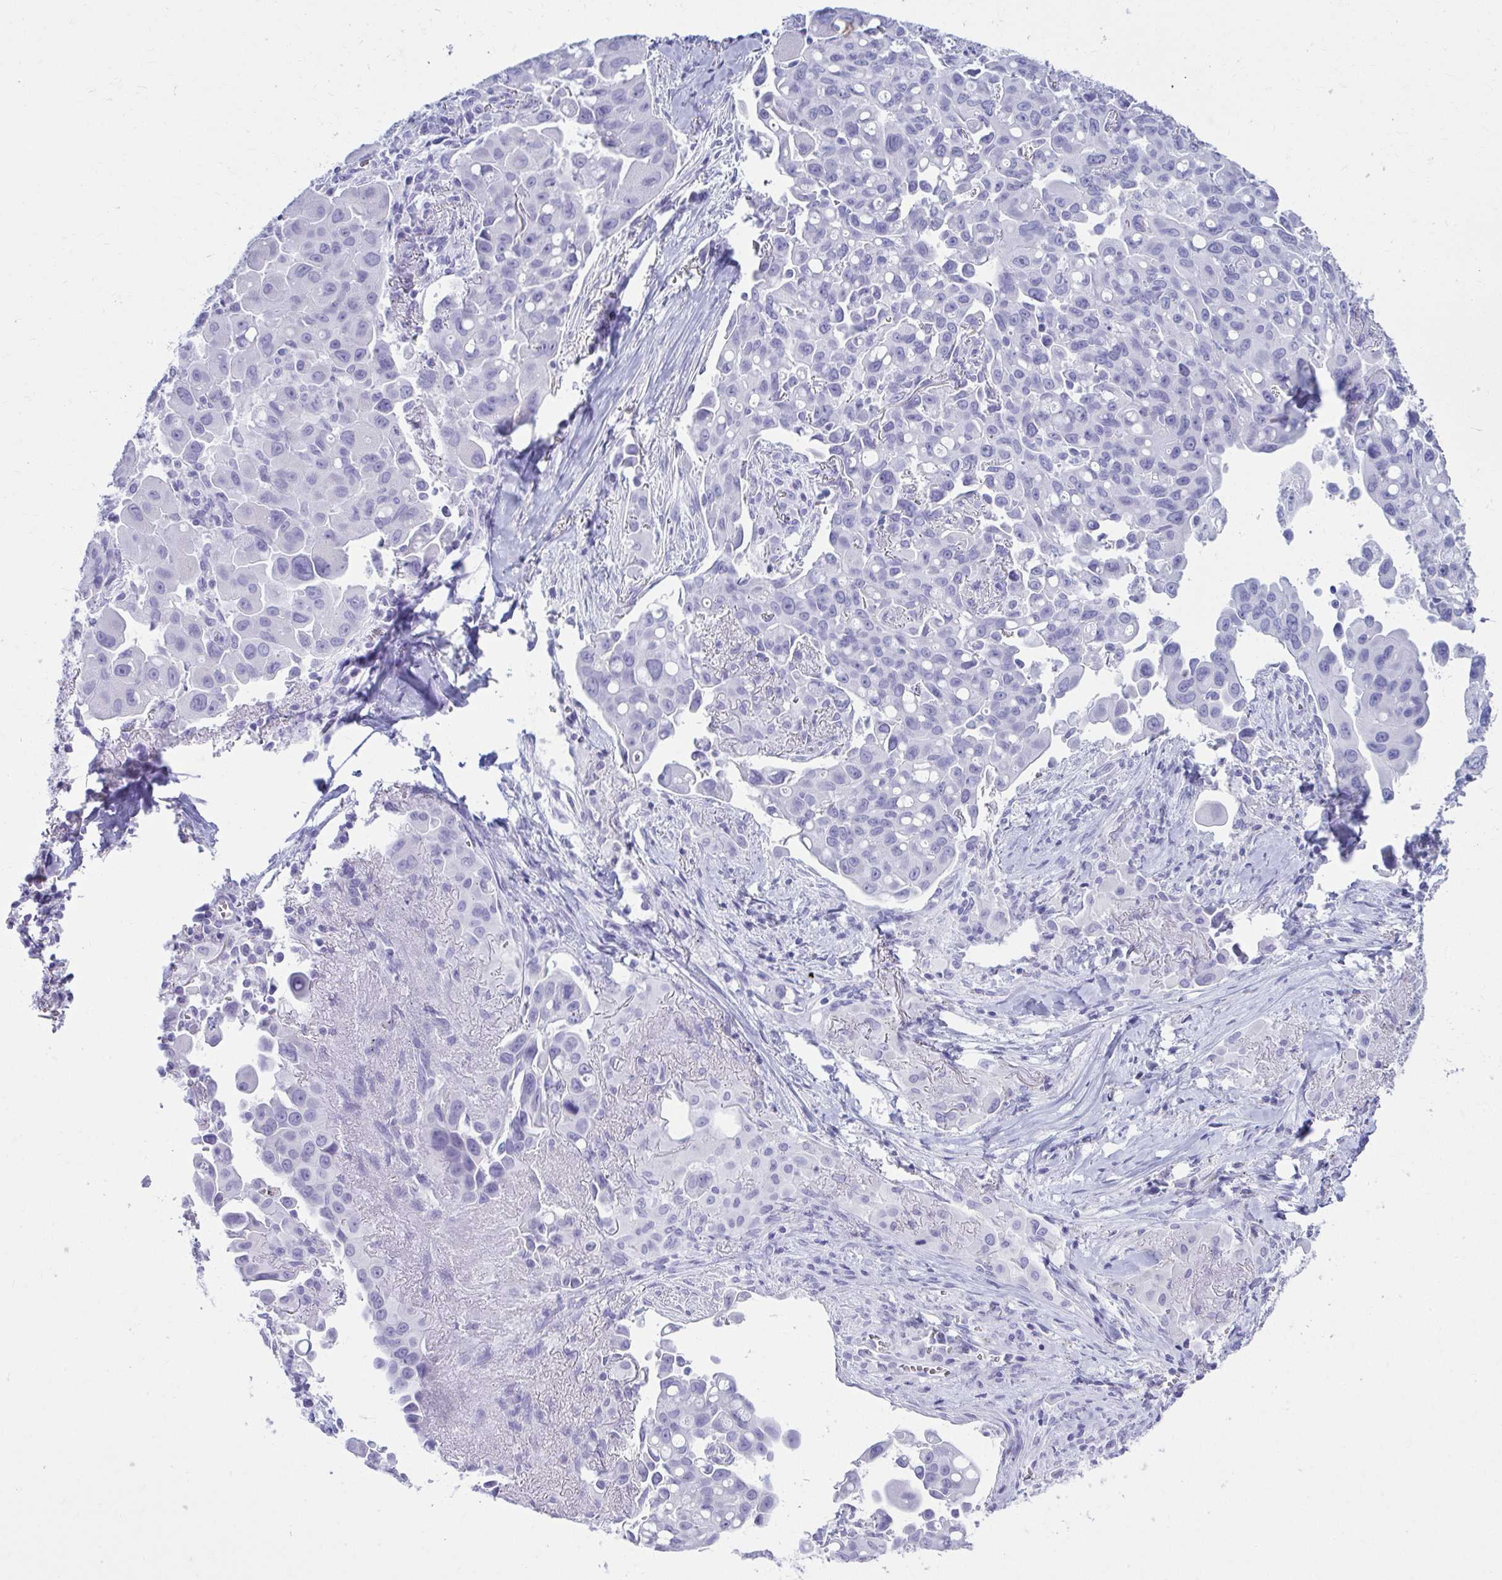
{"staining": {"intensity": "negative", "quantity": "none", "location": "none"}, "tissue": "lung cancer", "cell_type": "Tumor cells", "image_type": "cancer", "snomed": [{"axis": "morphology", "description": "Adenocarcinoma, NOS"}, {"axis": "topography", "description": "Lung"}], "caption": "This is an IHC photomicrograph of adenocarcinoma (lung). There is no positivity in tumor cells.", "gene": "ATP4B", "patient": {"sex": "male", "age": 68}}